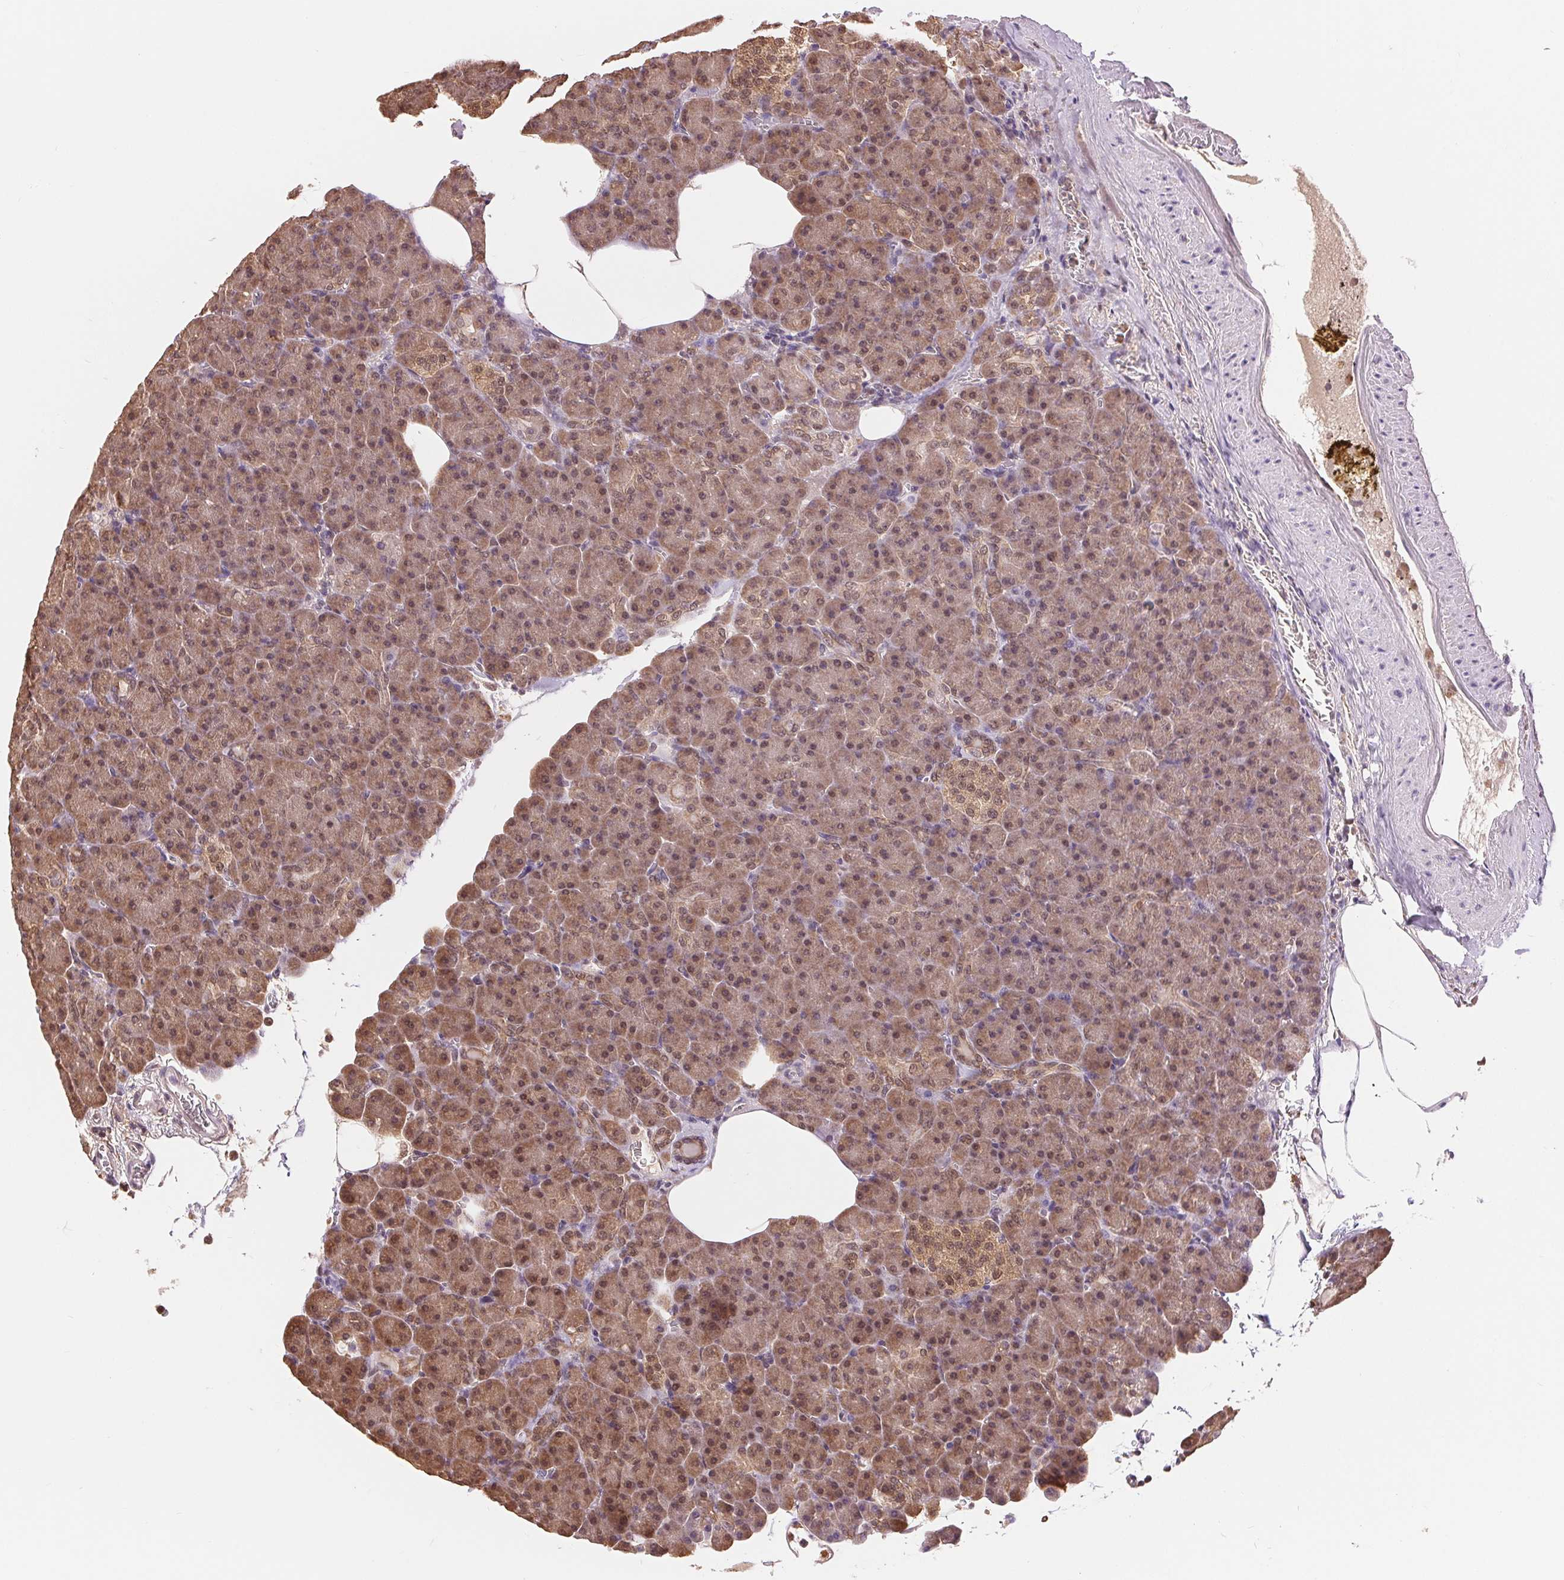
{"staining": {"intensity": "moderate", "quantity": ">75%", "location": "cytoplasmic/membranous,nuclear"}, "tissue": "pancreas", "cell_type": "Exocrine glandular cells", "image_type": "normal", "snomed": [{"axis": "morphology", "description": "Normal tissue, NOS"}, {"axis": "topography", "description": "Pancreas"}], "caption": "Benign pancreas shows moderate cytoplasmic/membranous,nuclear positivity in approximately >75% of exocrine glandular cells, visualized by immunohistochemistry. The protein is stained brown, and the nuclei are stained in blue (DAB IHC with brightfield microscopy, high magnification).", "gene": "TMEM273", "patient": {"sex": "female", "age": 74}}